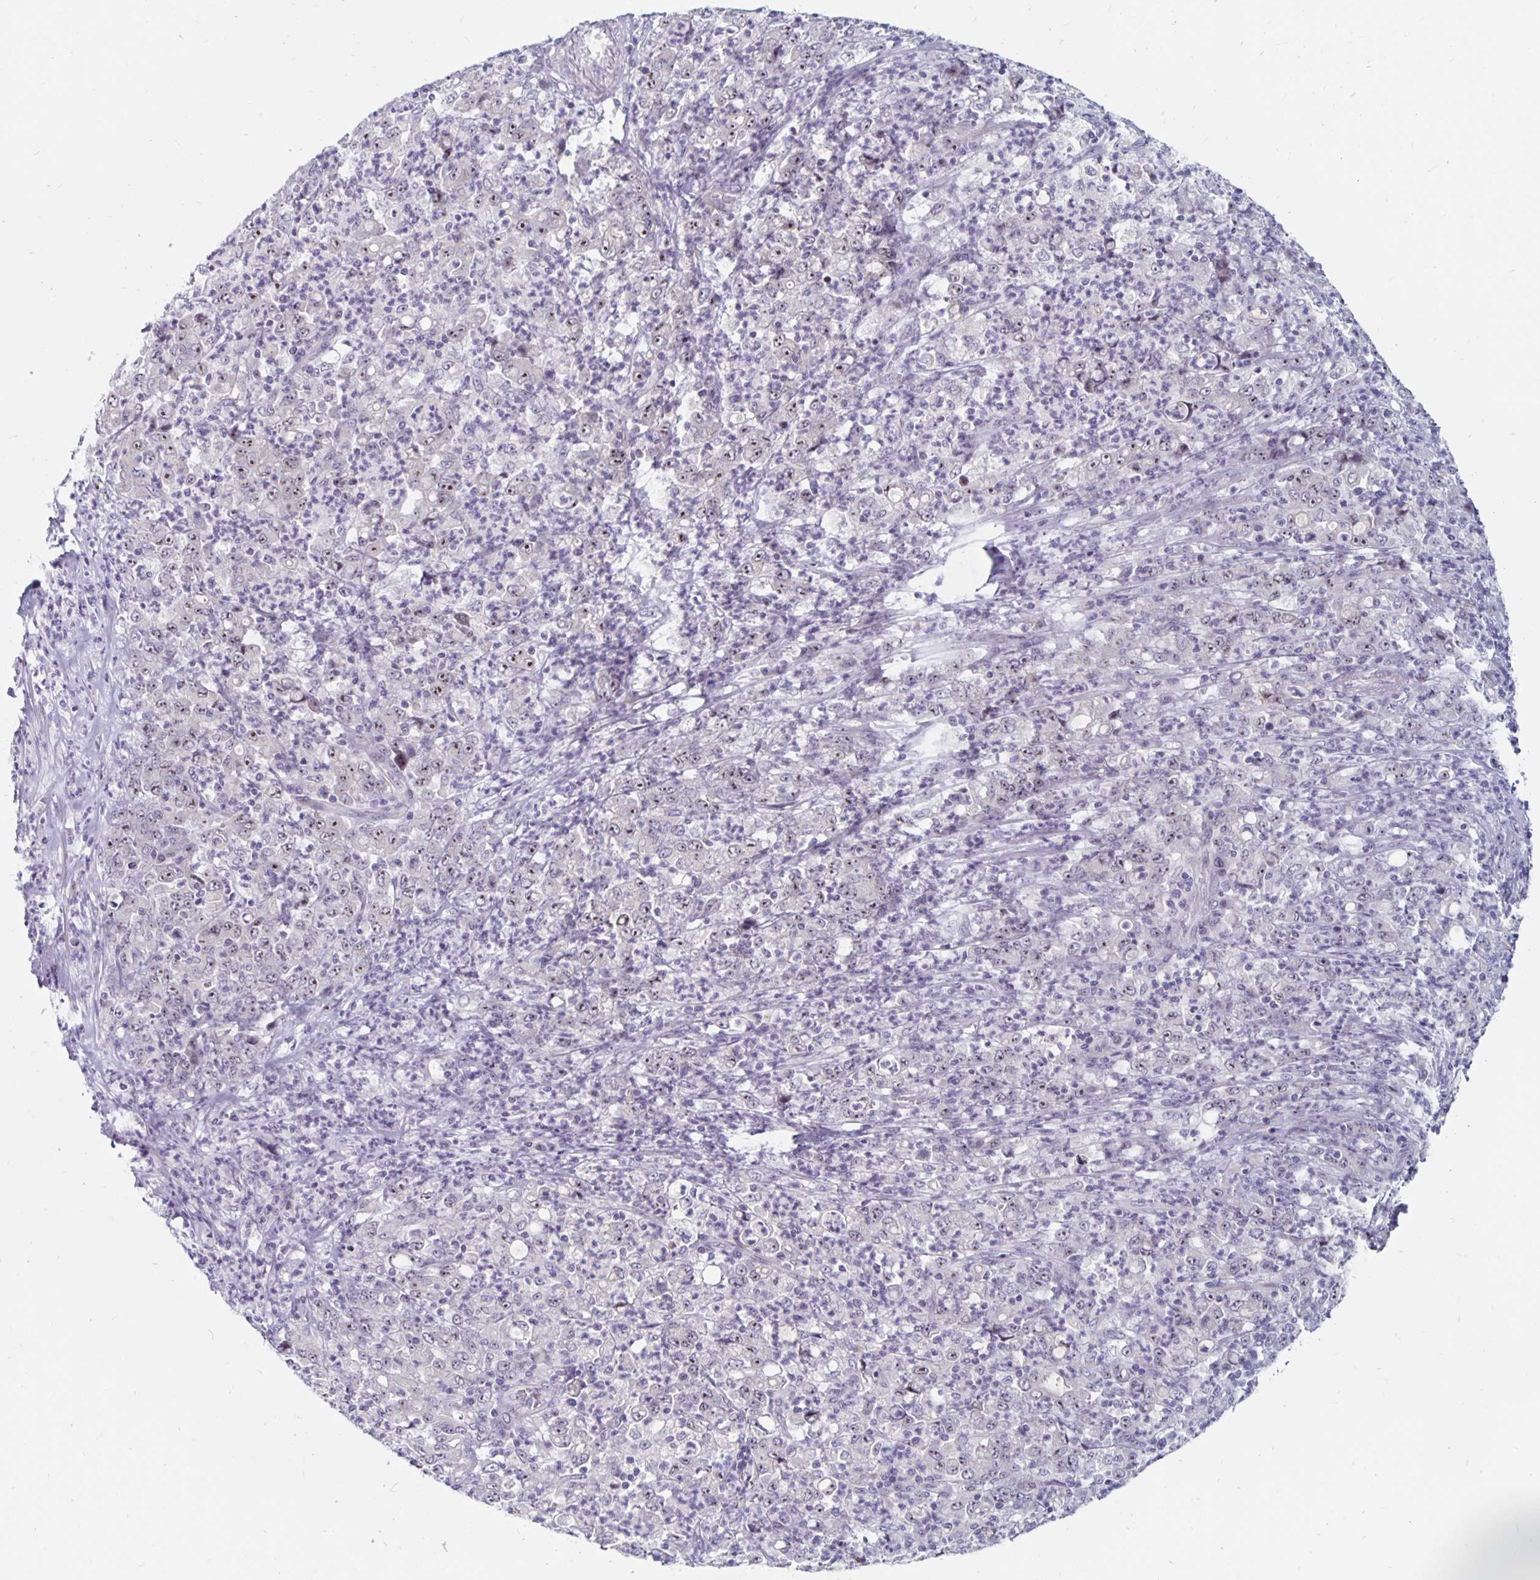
{"staining": {"intensity": "moderate", "quantity": "25%-75%", "location": "nuclear"}, "tissue": "stomach cancer", "cell_type": "Tumor cells", "image_type": "cancer", "snomed": [{"axis": "morphology", "description": "Adenocarcinoma, NOS"}, {"axis": "topography", "description": "Stomach, lower"}], "caption": "Immunohistochemistry histopathology image of stomach cancer stained for a protein (brown), which displays medium levels of moderate nuclear positivity in approximately 25%-75% of tumor cells.", "gene": "NUP85", "patient": {"sex": "female", "age": 71}}